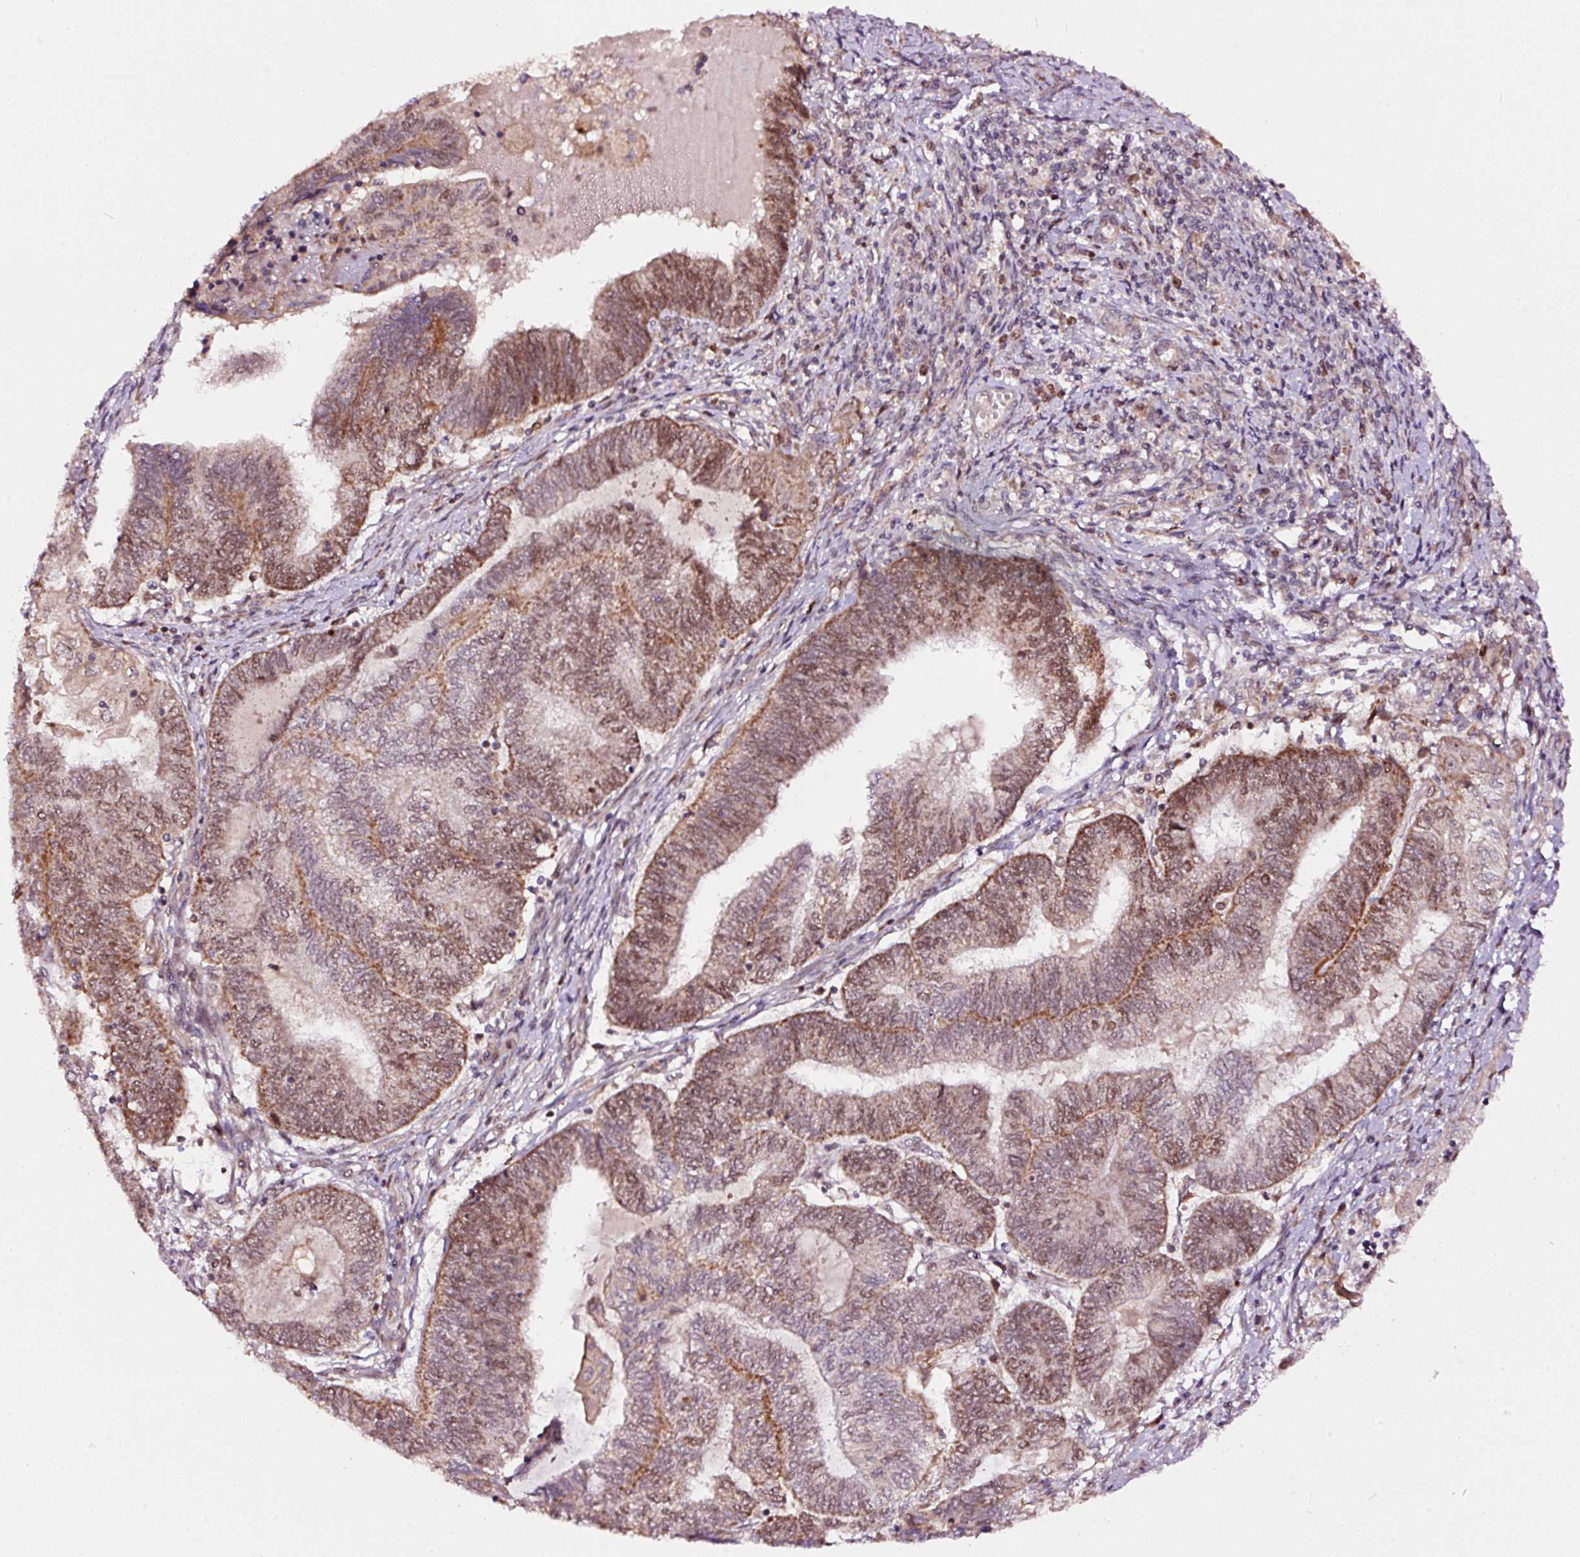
{"staining": {"intensity": "moderate", "quantity": "<25%", "location": "nuclear"}, "tissue": "endometrial cancer", "cell_type": "Tumor cells", "image_type": "cancer", "snomed": [{"axis": "morphology", "description": "Adenocarcinoma, NOS"}, {"axis": "topography", "description": "Uterus"}, {"axis": "topography", "description": "Endometrium"}], "caption": "An image of human endometrial cancer (adenocarcinoma) stained for a protein displays moderate nuclear brown staining in tumor cells.", "gene": "RFC4", "patient": {"sex": "female", "age": 70}}